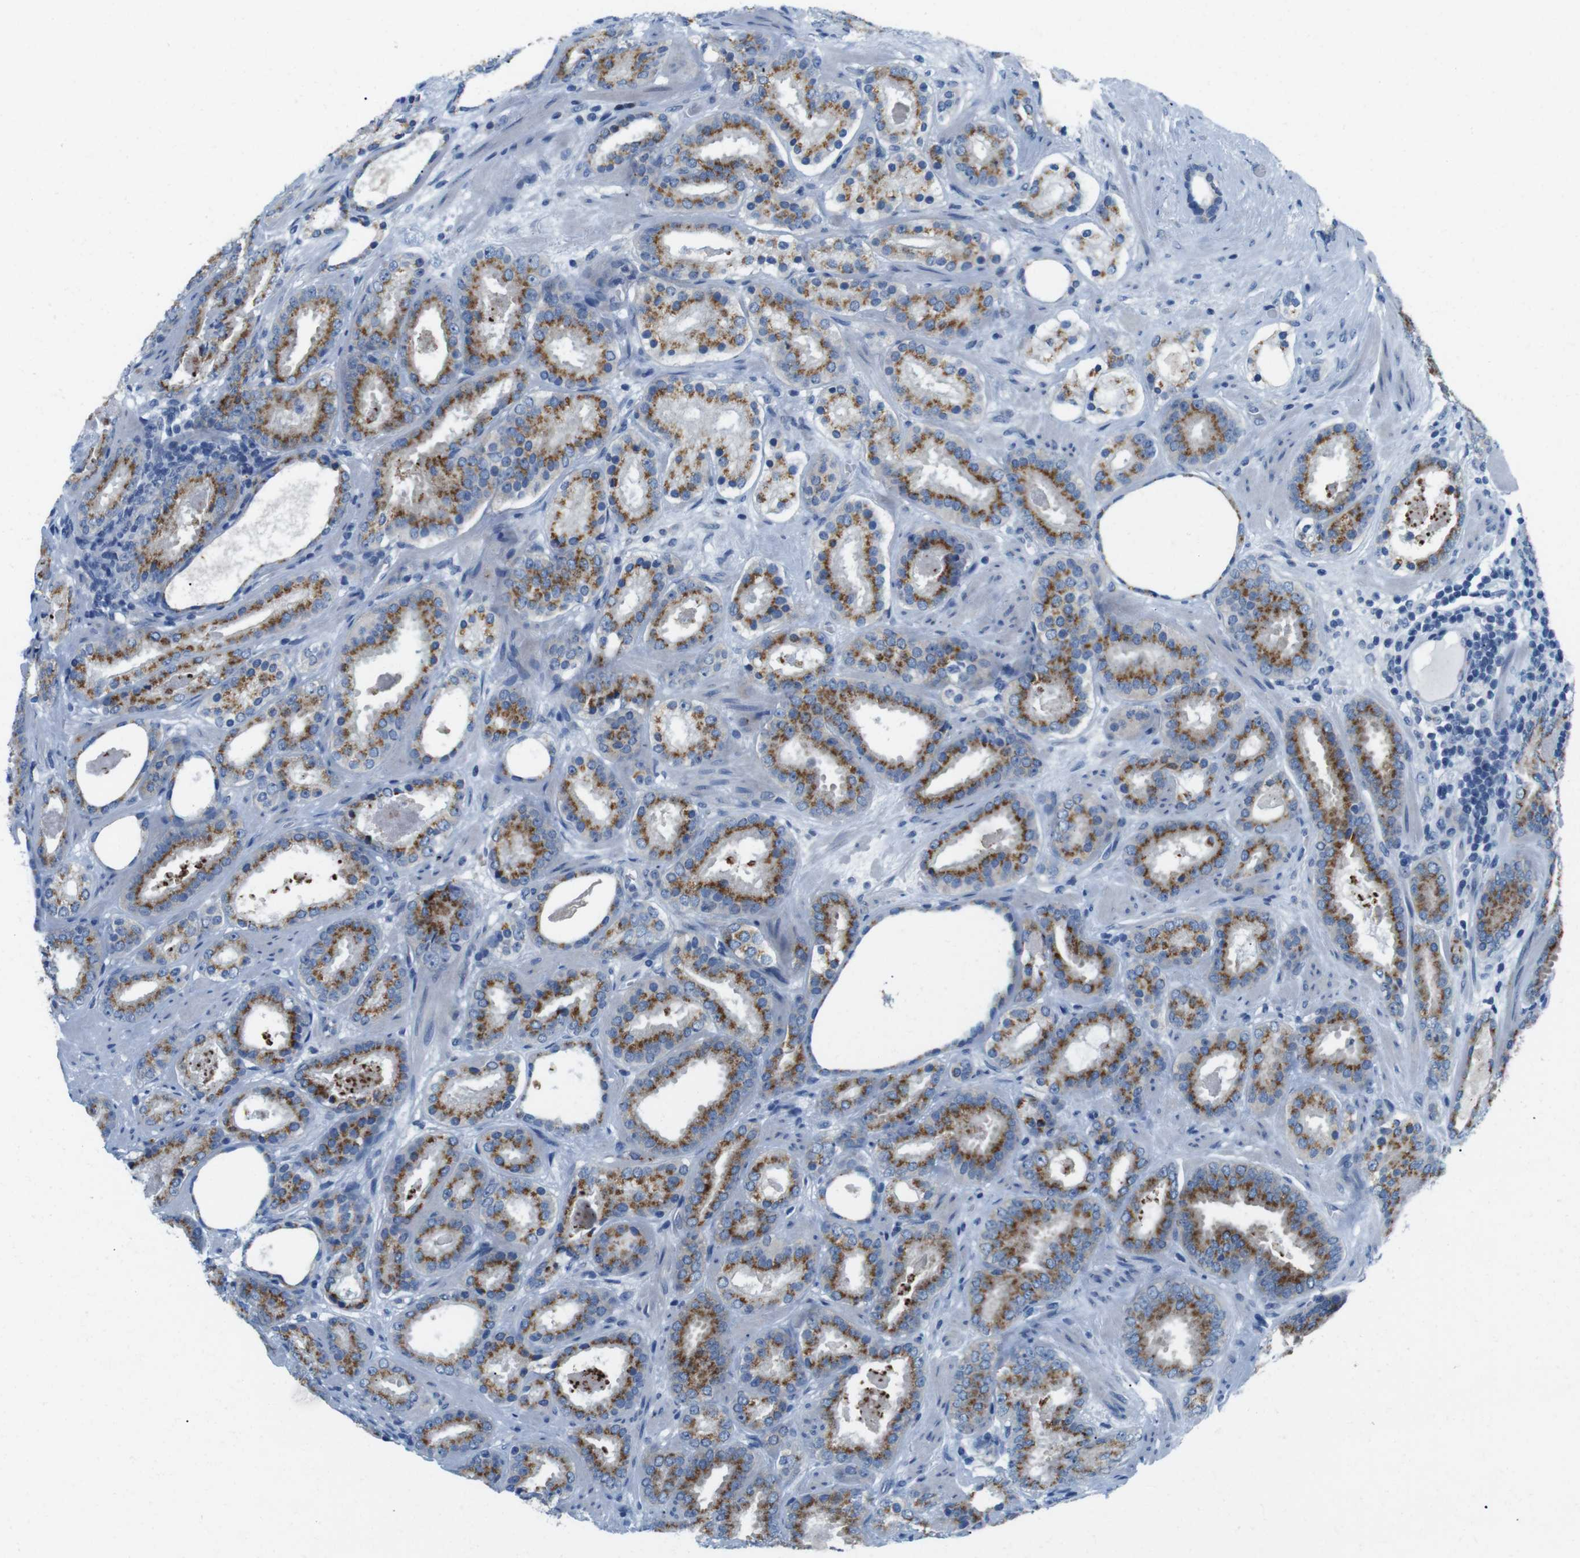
{"staining": {"intensity": "moderate", "quantity": ">75%", "location": "cytoplasmic/membranous"}, "tissue": "prostate cancer", "cell_type": "Tumor cells", "image_type": "cancer", "snomed": [{"axis": "morphology", "description": "Adenocarcinoma, Low grade"}, {"axis": "topography", "description": "Prostate"}], "caption": "Protein expression analysis of human prostate cancer (low-grade adenocarcinoma) reveals moderate cytoplasmic/membranous positivity in about >75% of tumor cells.", "gene": "GOLGA2", "patient": {"sex": "male", "age": 69}}